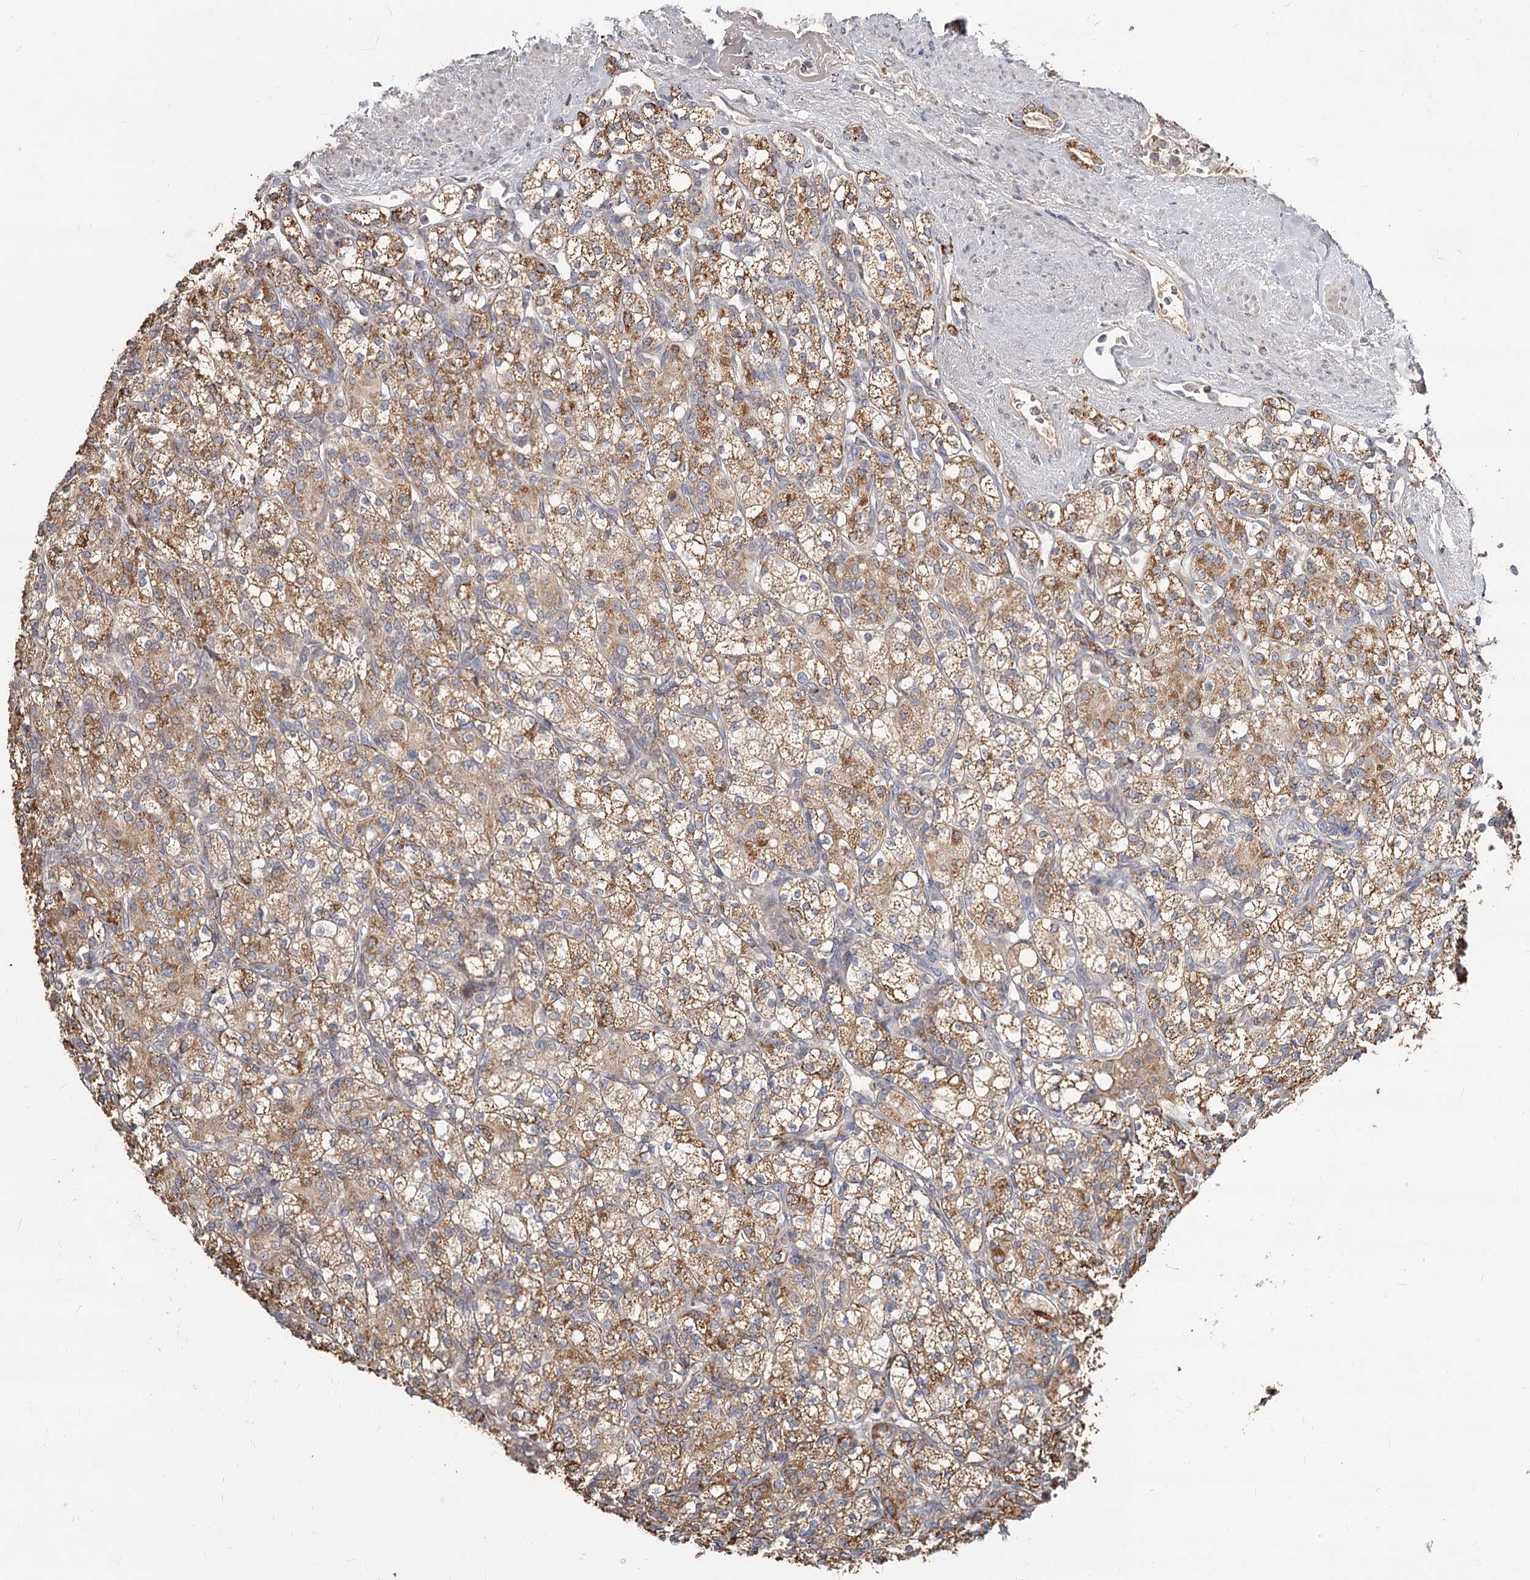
{"staining": {"intensity": "moderate", "quantity": ">75%", "location": "cytoplasmic/membranous"}, "tissue": "renal cancer", "cell_type": "Tumor cells", "image_type": "cancer", "snomed": [{"axis": "morphology", "description": "Adenocarcinoma, NOS"}, {"axis": "topography", "description": "Kidney"}], "caption": "This image reveals immunohistochemistry (IHC) staining of renal cancer, with medium moderate cytoplasmic/membranous positivity in approximately >75% of tumor cells.", "gene": "CDC123", "patient": {"sex": "male", "age": 77}}